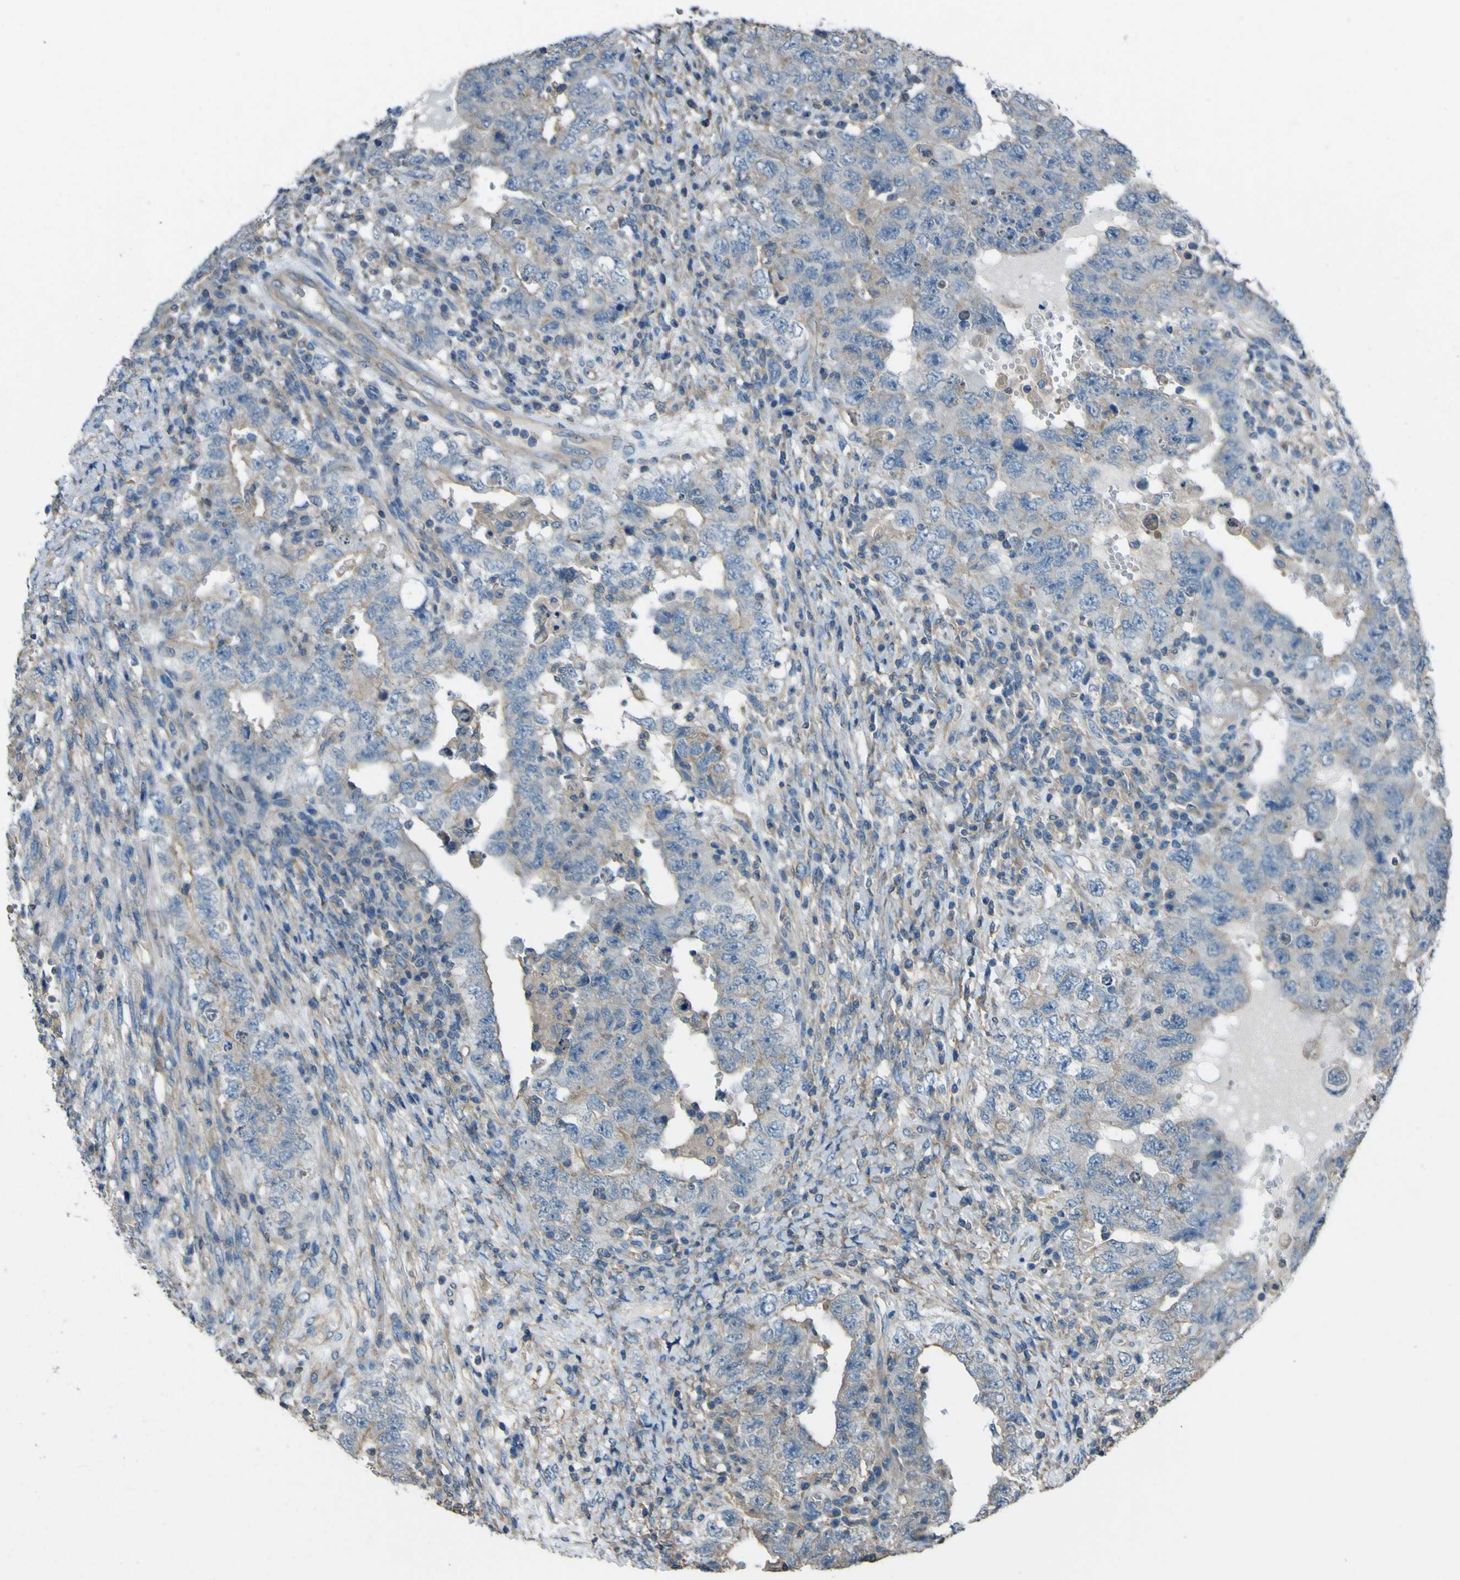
{"staining": {"intensity": "weak", "quantity": "<25%", "location": "cytoplasmic/membranous"}, "tissue": "testis cancer", "cell_type": "Tumor cells", "image_type": "cancer", "snomed": [{"axis": "morphology", "description": "Carcinoma, Embryonal, NOS"}, {"axis": "topography", "description": "Testis"}], "caption": "DAB (3,3'-diaminobenzidine) immunohistochemical staining of human embryonal carcinoma (testis) reveals no significant positivity in tumor cells.", "gene": "NAALADL2", "patient": {"sex": "male", "age": 26}}